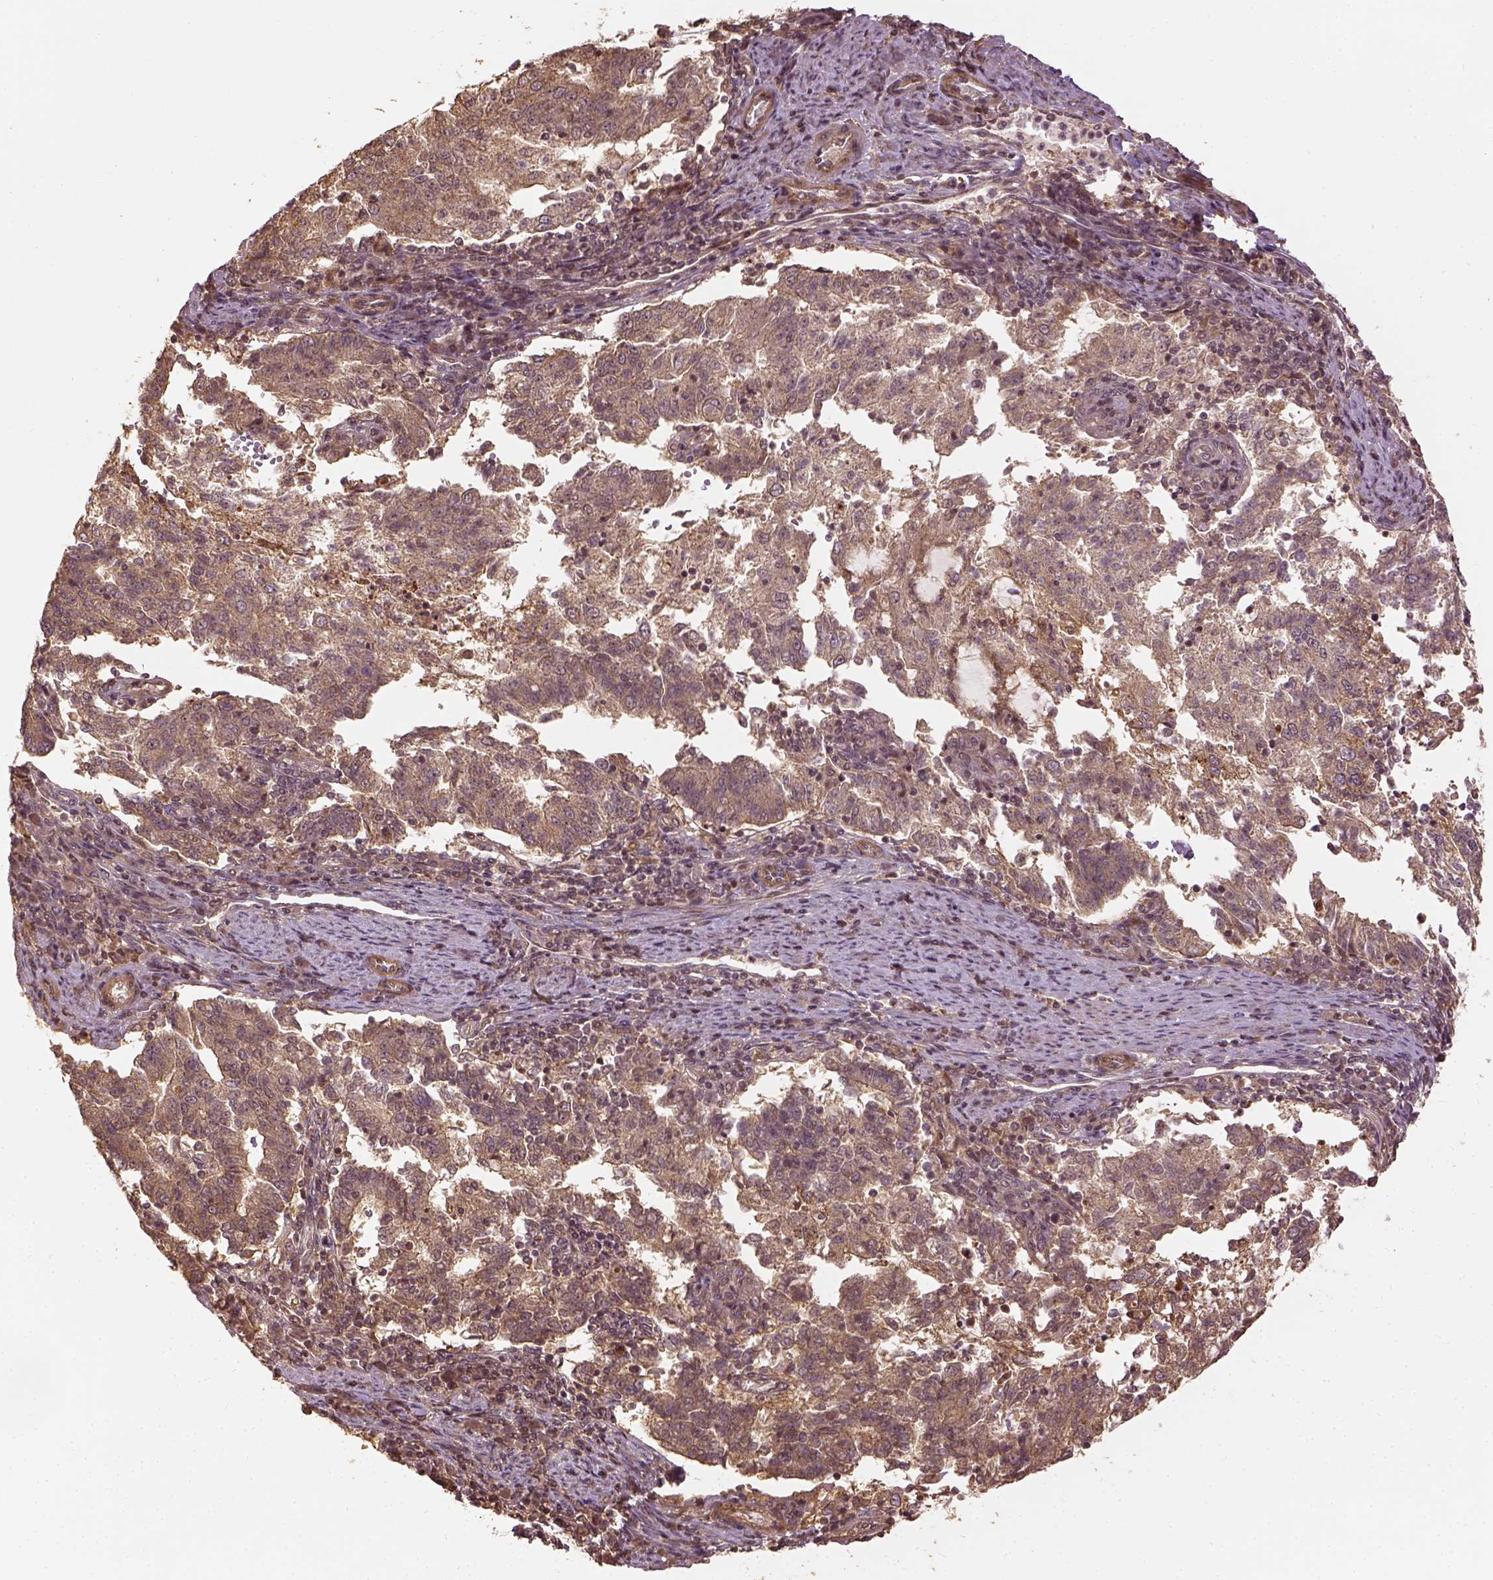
{"staining": {"intensity": "weak", "quantity": ">75%", "location": "cytoplasmic/membranous"}, "tissue": "endometrial cancer", "cell_type": "Tumor cells", "image_type": "cancer", "snomed": [{"axis": "morphology", "description": "Adenocarcinoma, NOS"}, {"axis": "topography", "description": "Endometrium"}], "caption": "Approximately >75% of tumor cells in human endometrial cancer display weak cytoplasmic/membranous protein expression as visualized by brown immunohistochemical staining.", "gene": "VEGFA", "patient": {"sex": "female", "age": 82}}